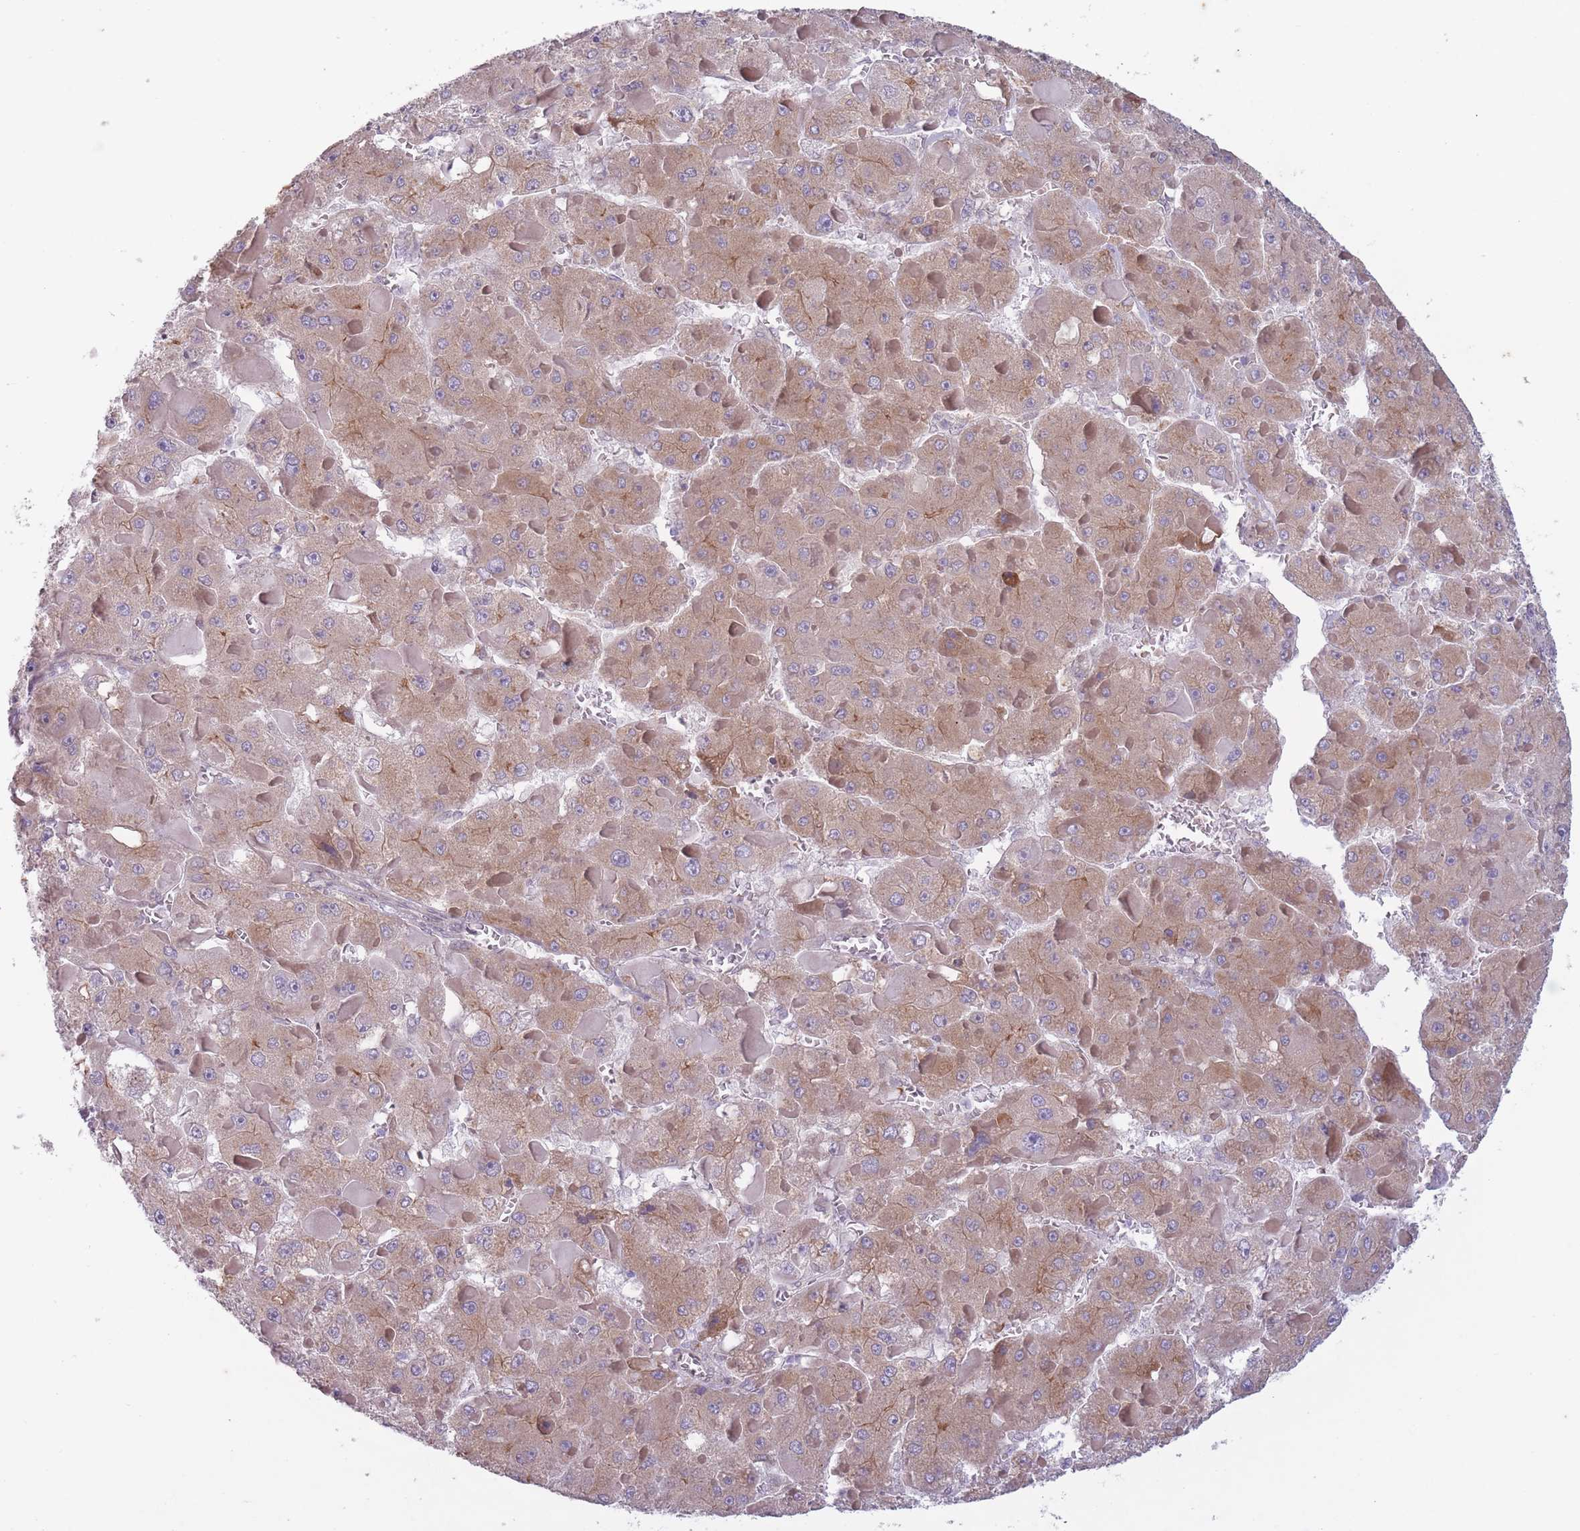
{"staining": {"intensity": "moderate", "quantity": ">75%", "location": "cytoplasmic/membranous"}, "tissue": "liver cancer", "cell_type": "Tumor cells", "image_type": "cancer", "snomed": [{"axis": "morphology", "description": "Carcinoma, Hepatocellular, NOS"}, {"axis": "topography", "description": "Liver"}], "caption": "Tumor cells reveal medium levels of moderate cytoplasmic/membranous positivity in about >75% of cells in human hepatocellular carcinoma (liver).", "gene": "ARPIN", "patient": {"sex": "female", "age": 73}}